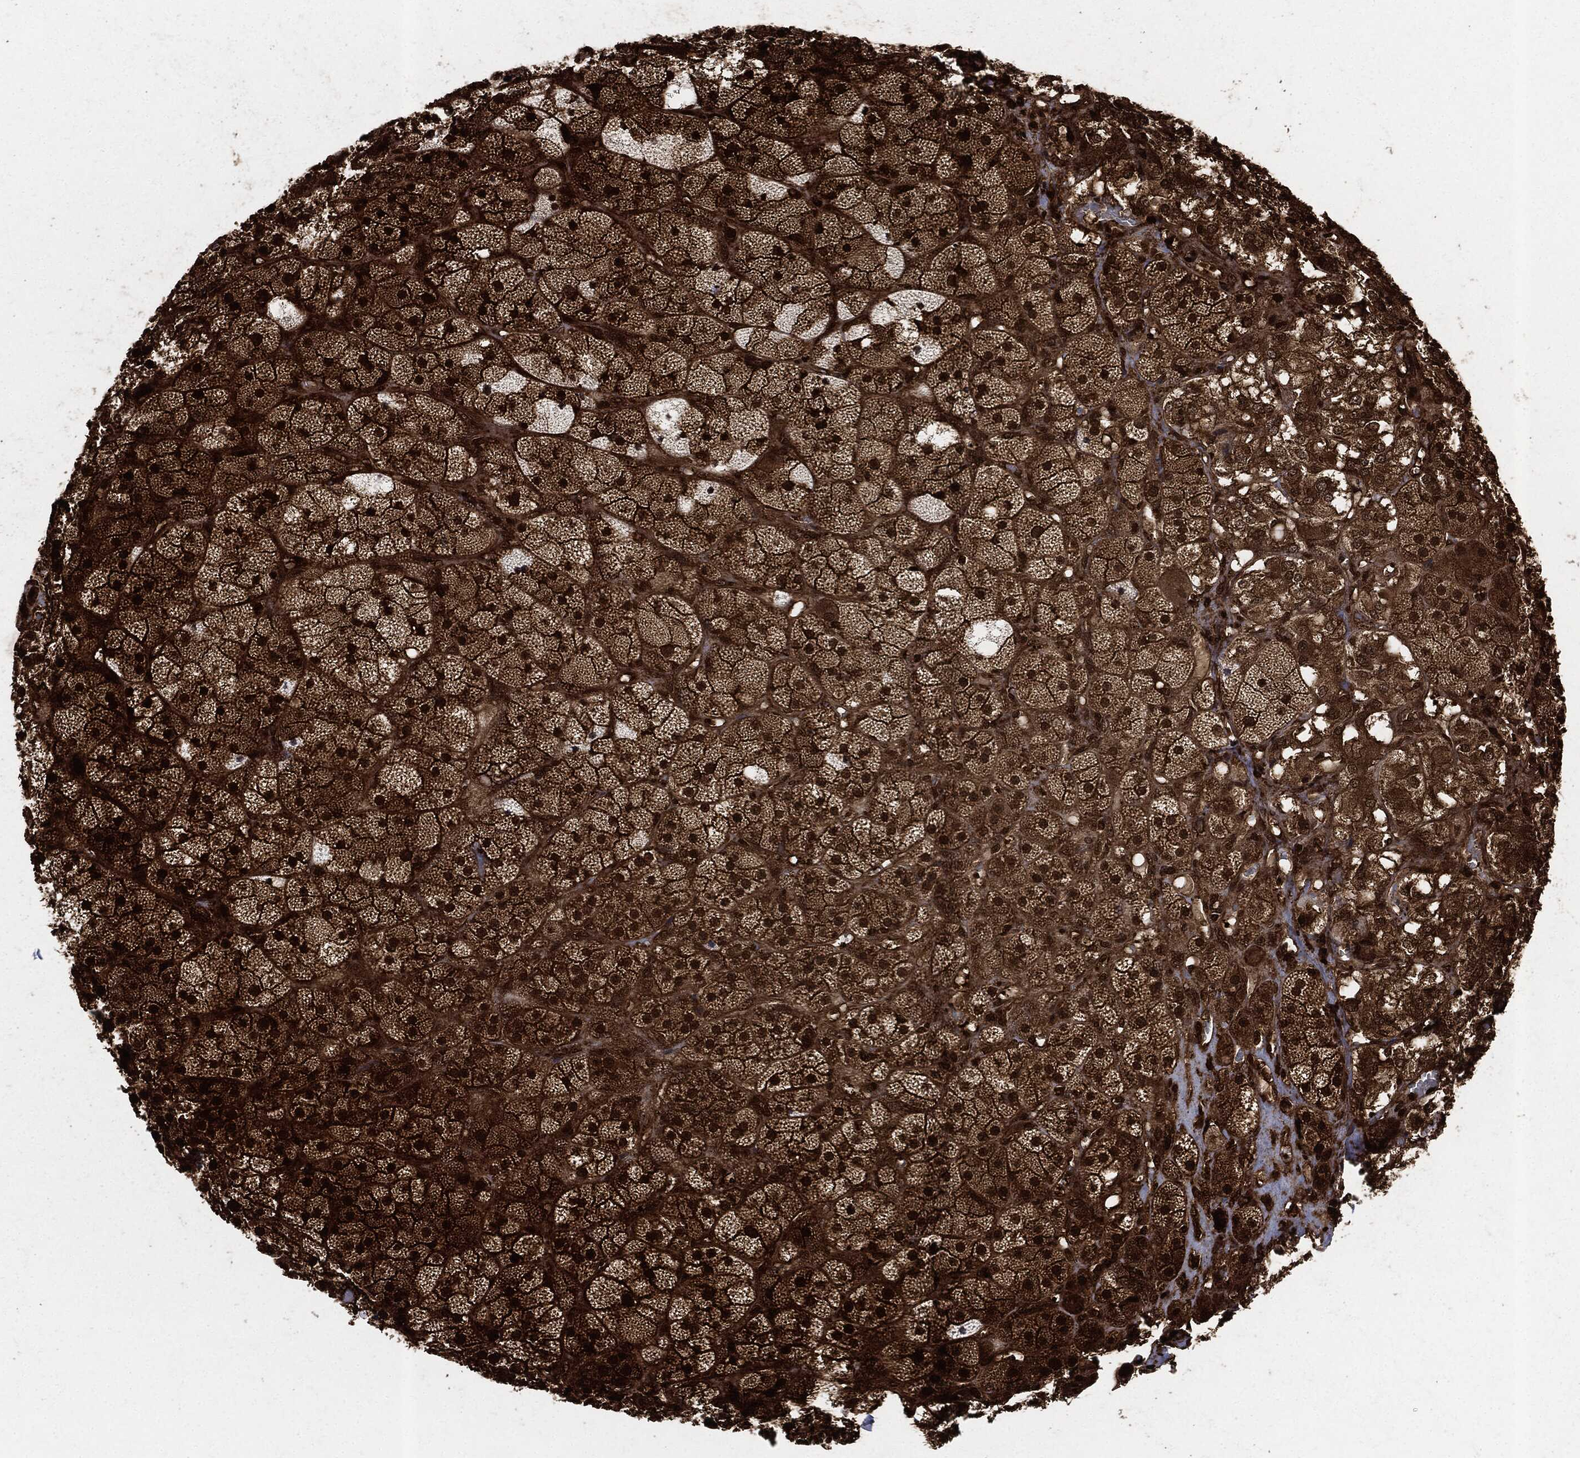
{"staining": {"intensity": "strong", "quantity": ">75%", "location": "cytoplasmic/membranous"}, "tissue": "adrenal gland", "cell_type": "Glandular cells", "image_type": "normal", "snomed": [{"axis": "morphology", "description": "Normal tissue, NOS"}, {"axis": "topography", "description": "Adrenal gland"}], "caption": "Human adrenal gland stained for a protein (brown) exhibits strong cytoplasmic/membranous positive expression in about >75% of glandular cells.", "gene": "YWHAB", "patient": {"sex": "male", "age": 57}}